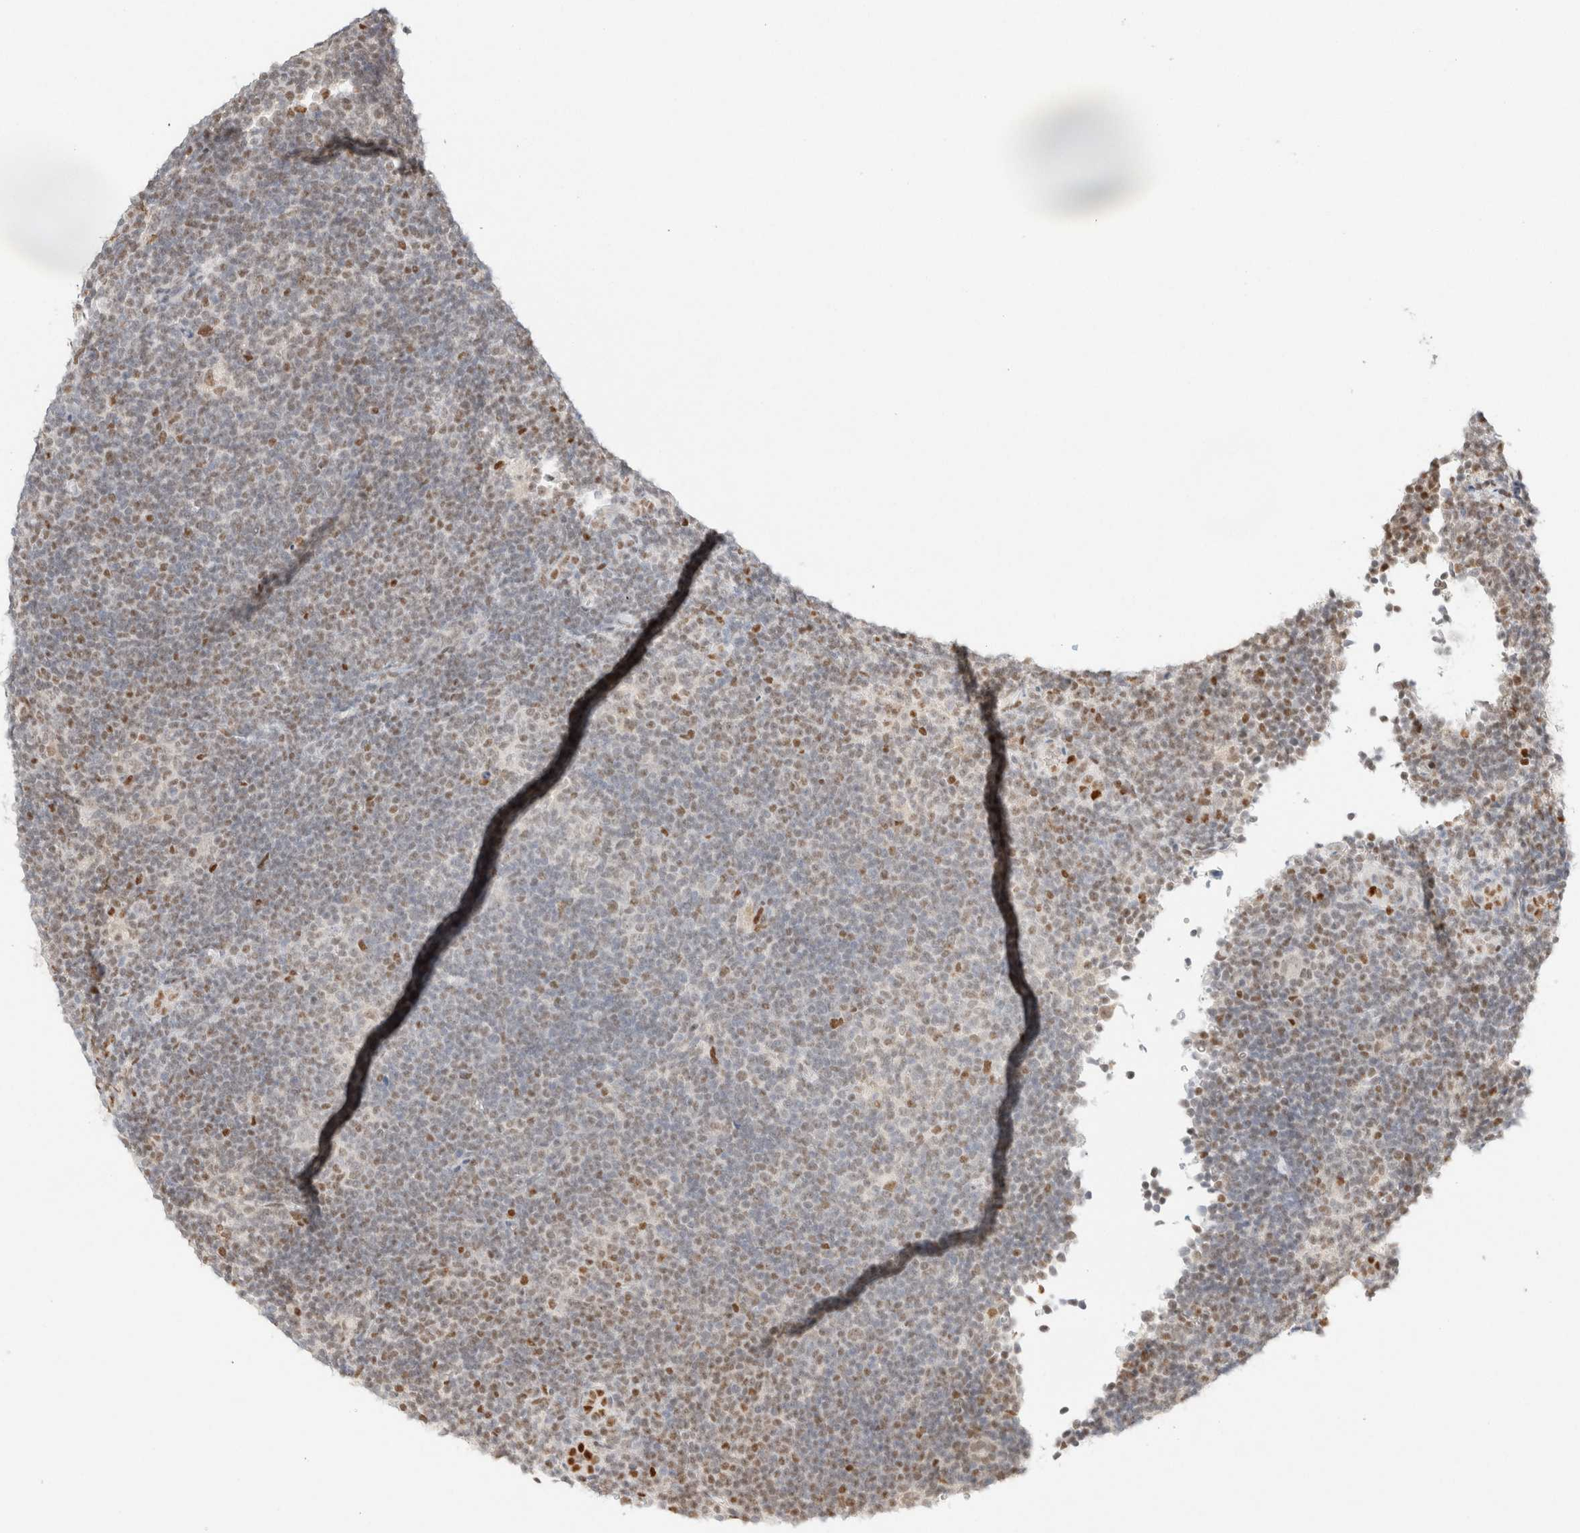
{"staining": {"intensity": "weak", "quantity": "25%-75%", "location": "nuclear"}, "tissue": "lymphoma", "cell_type": "Tumor cells", "image_type": "cancer", "snomed": [{"axis": "morphology", "description": "Hodgkin's disease, NOS"}, {"axis": "topography", "description": "Lymph node"}], "caption": "This histopathology image demonstrates lymphoma stained with immunohistochemistry to label a protein in brown. The nuclear of tumor cells show weak positivity for the protein. Nuclei are counter-stained blue.", "gene": "DDB2", "patient": {"sex": "female", "age": 57}}